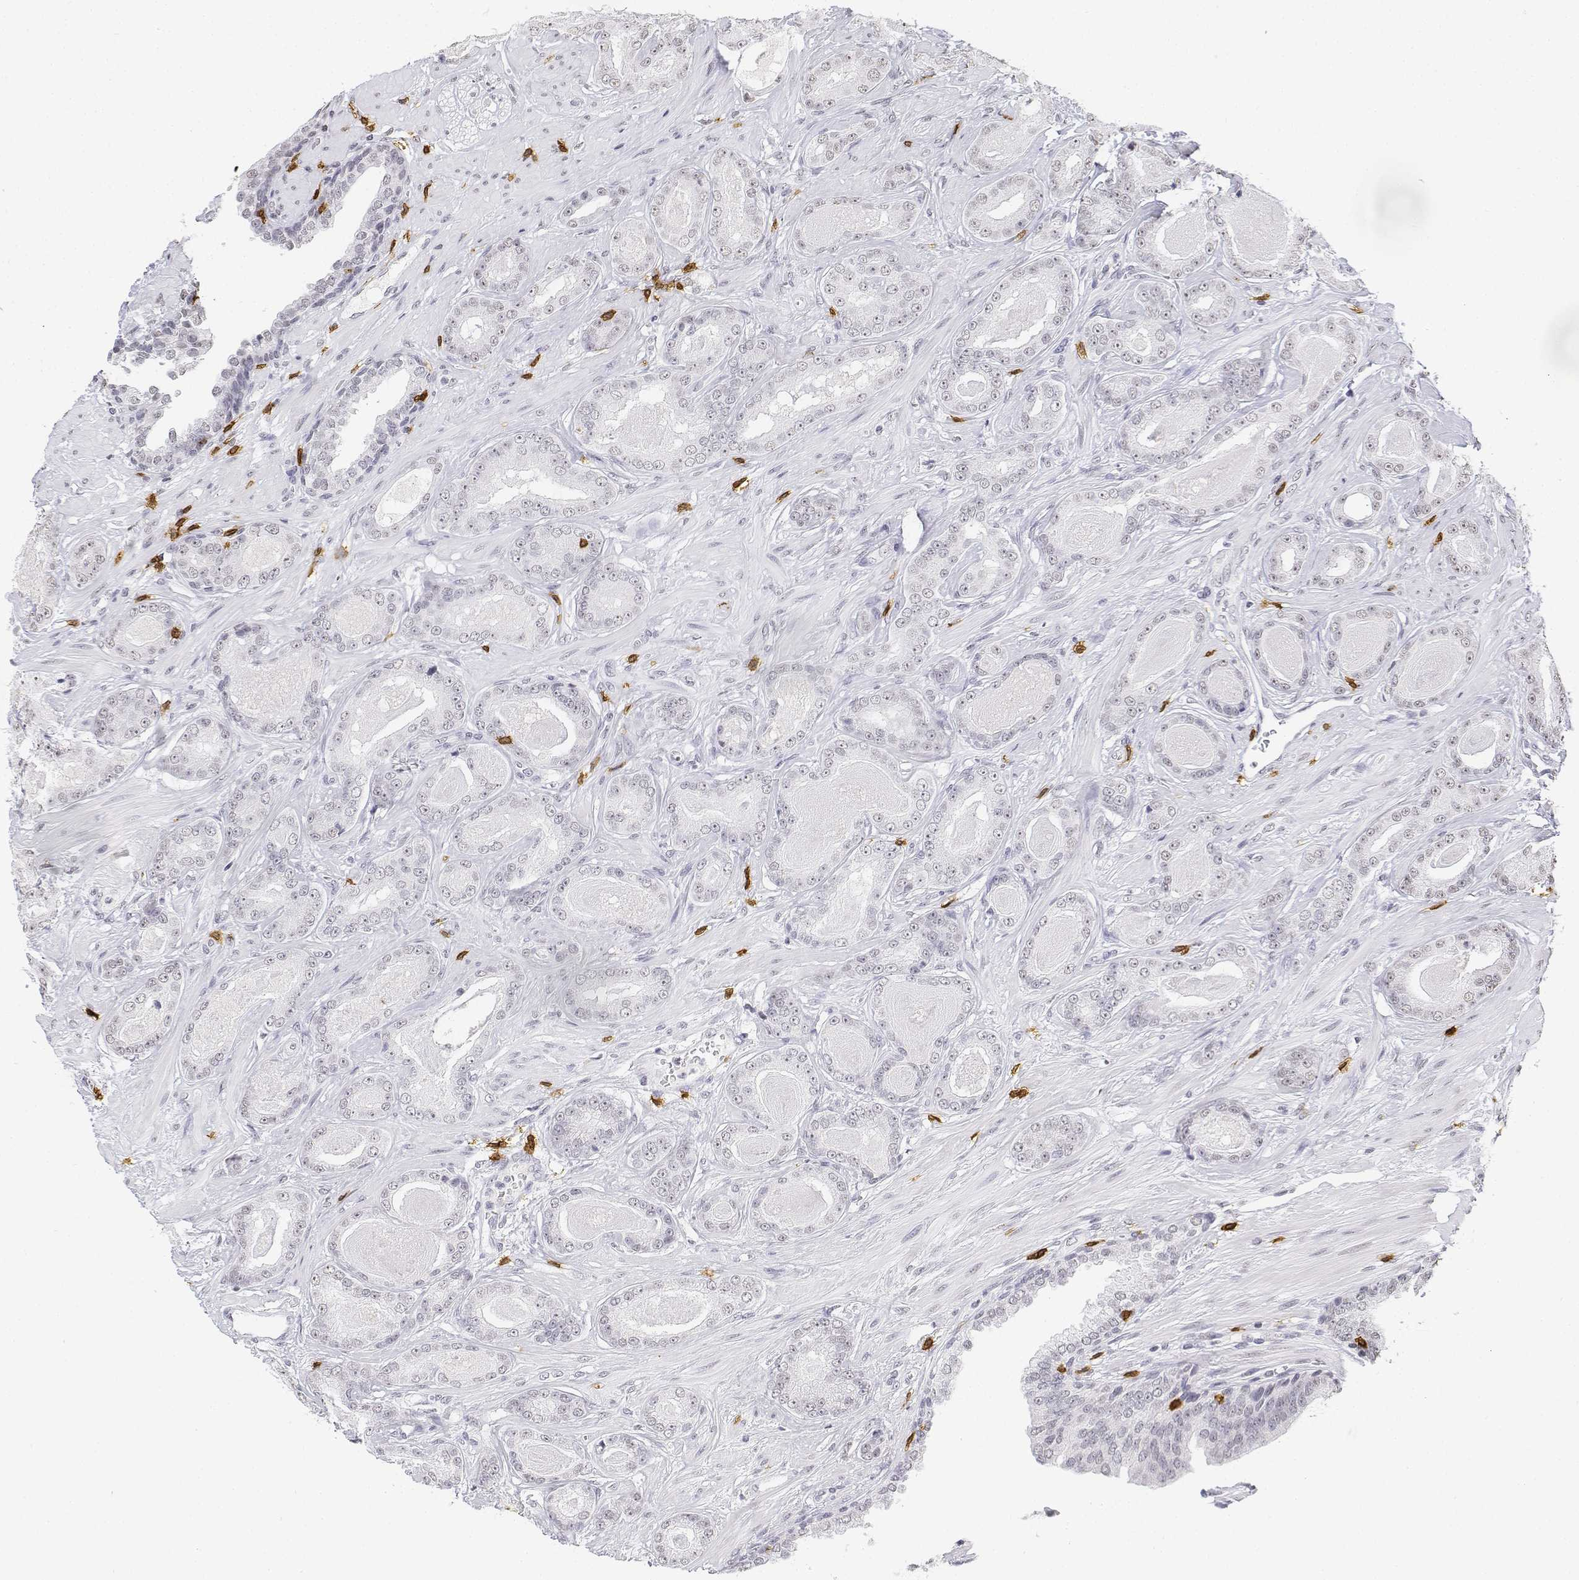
{"staining": {"intensity": "negative", "quantity": "none", "location": "none"}, "tissue": "prostate cancer", "cell_type": "Tumor cells", "image_type": "cancer", "snomed": [{"axis": "morphology", "description": "Adenocarcinoma, Low grade"}, {"axis": "topography", "description": "Prostate"}], "caption": "Prostate adenocarcinoma (low-grade) was stained to show a protein in brown. There is no significant staining in tumor cells.", "gene": "CD3E", "patient": {"sex": "male", "age": 61}}